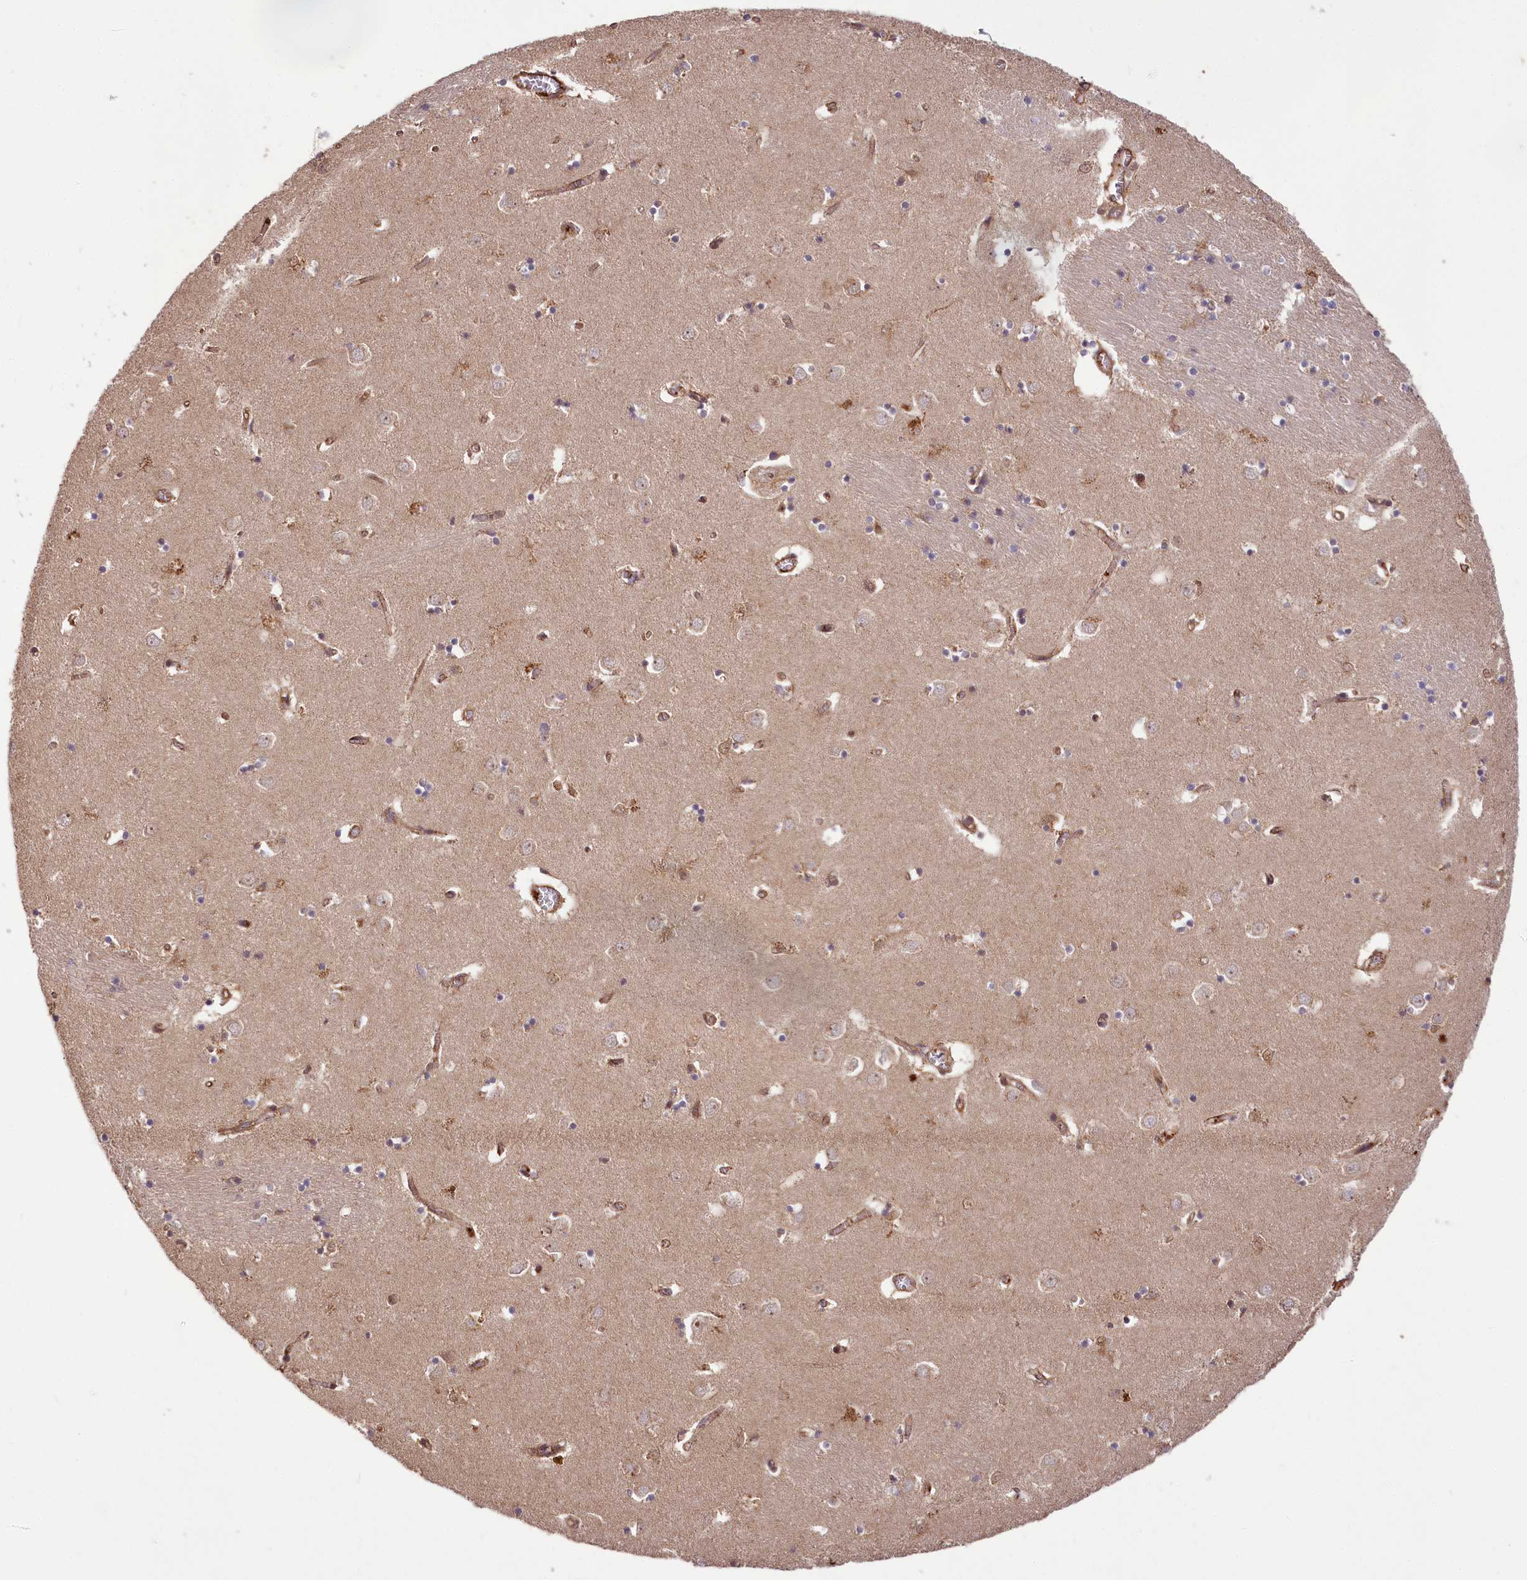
{"staining": {"intensity": "moderate", "quantity": "25%-75%", "location": "cytoplasmic/membranous,nuclear"}, "tissue": "caudate", "cell_type": "Glial cells", "image_type": "normal", "snomed": [{"axis": "morphology", "description": "Normal tissue, NOS"}, {"axis": "topography", "description": "Lateral ventricle wall"}], "caption": "DAB (3,3'-diaminobenzidine) immunohistochemical staining of normal caudate exhibits moderate cytoplasmic/membranous,nuclear protein staining in approximately 25%-75% of glial cells. (Stains: DAB (3,3'-diaminobenzidine) in brown, nuclei in blue, Microscopy: brightfield microscopy at high magnification).", "gene": "CARD19", "patient": {"sex": "male", "age": 70}}